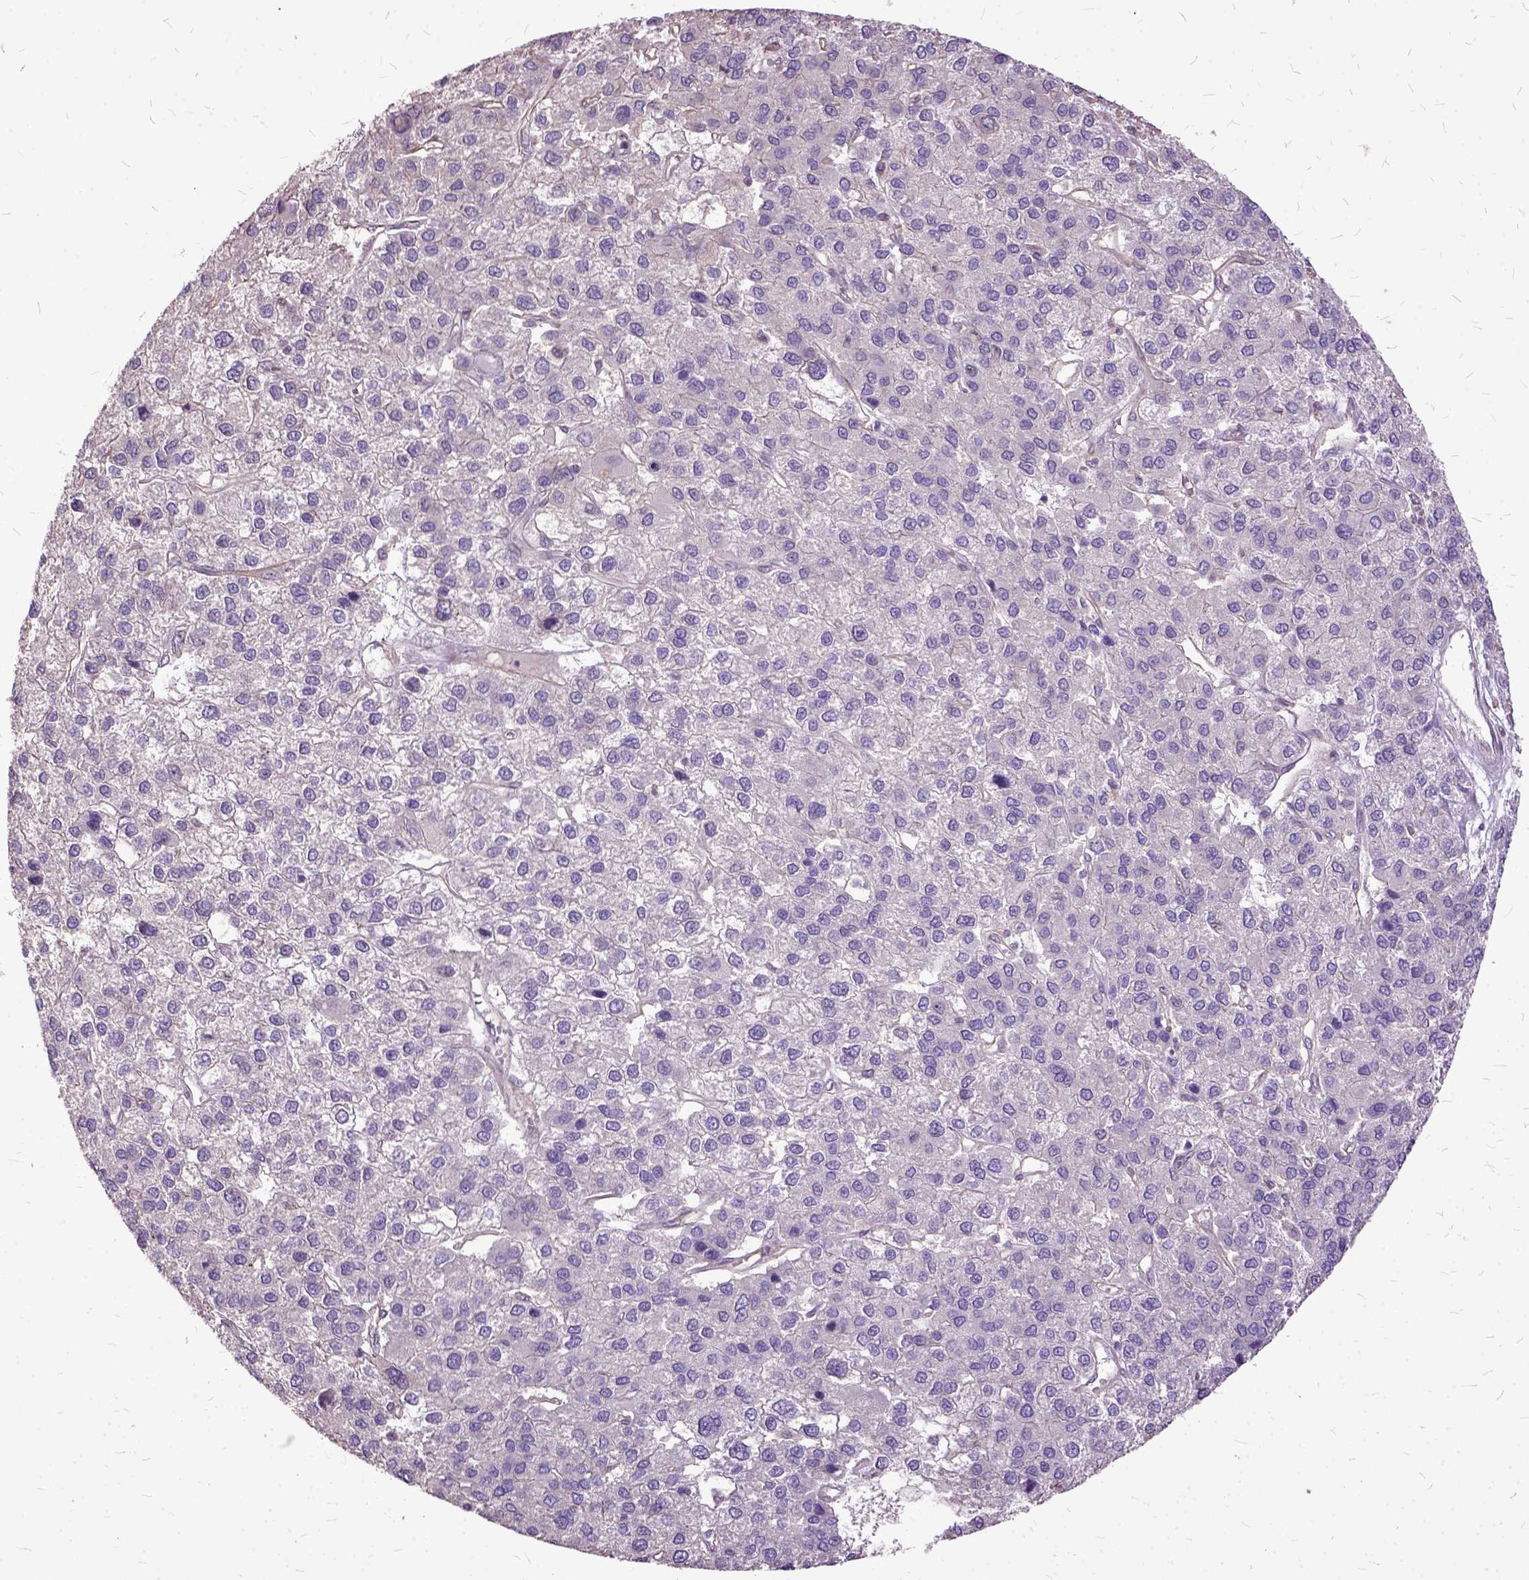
{"staining": {"intensity": "negative", "quantity": "none", "location": "none"}, "tissue": "liver cancer", "cell_type": "Tumor cells", "image_type": "cancer", "snomed": [{"axis": "morphology", "description": "Carcinoma, Hepatocellular, NOS"}, {"axis": "topography", "description": "Liver"}], "caption": "The image displays no staining of tumor cells in liver hepatocellular carcinoma.", "gene": "AREG", "patient": {"sex": "female", "age": 41}}